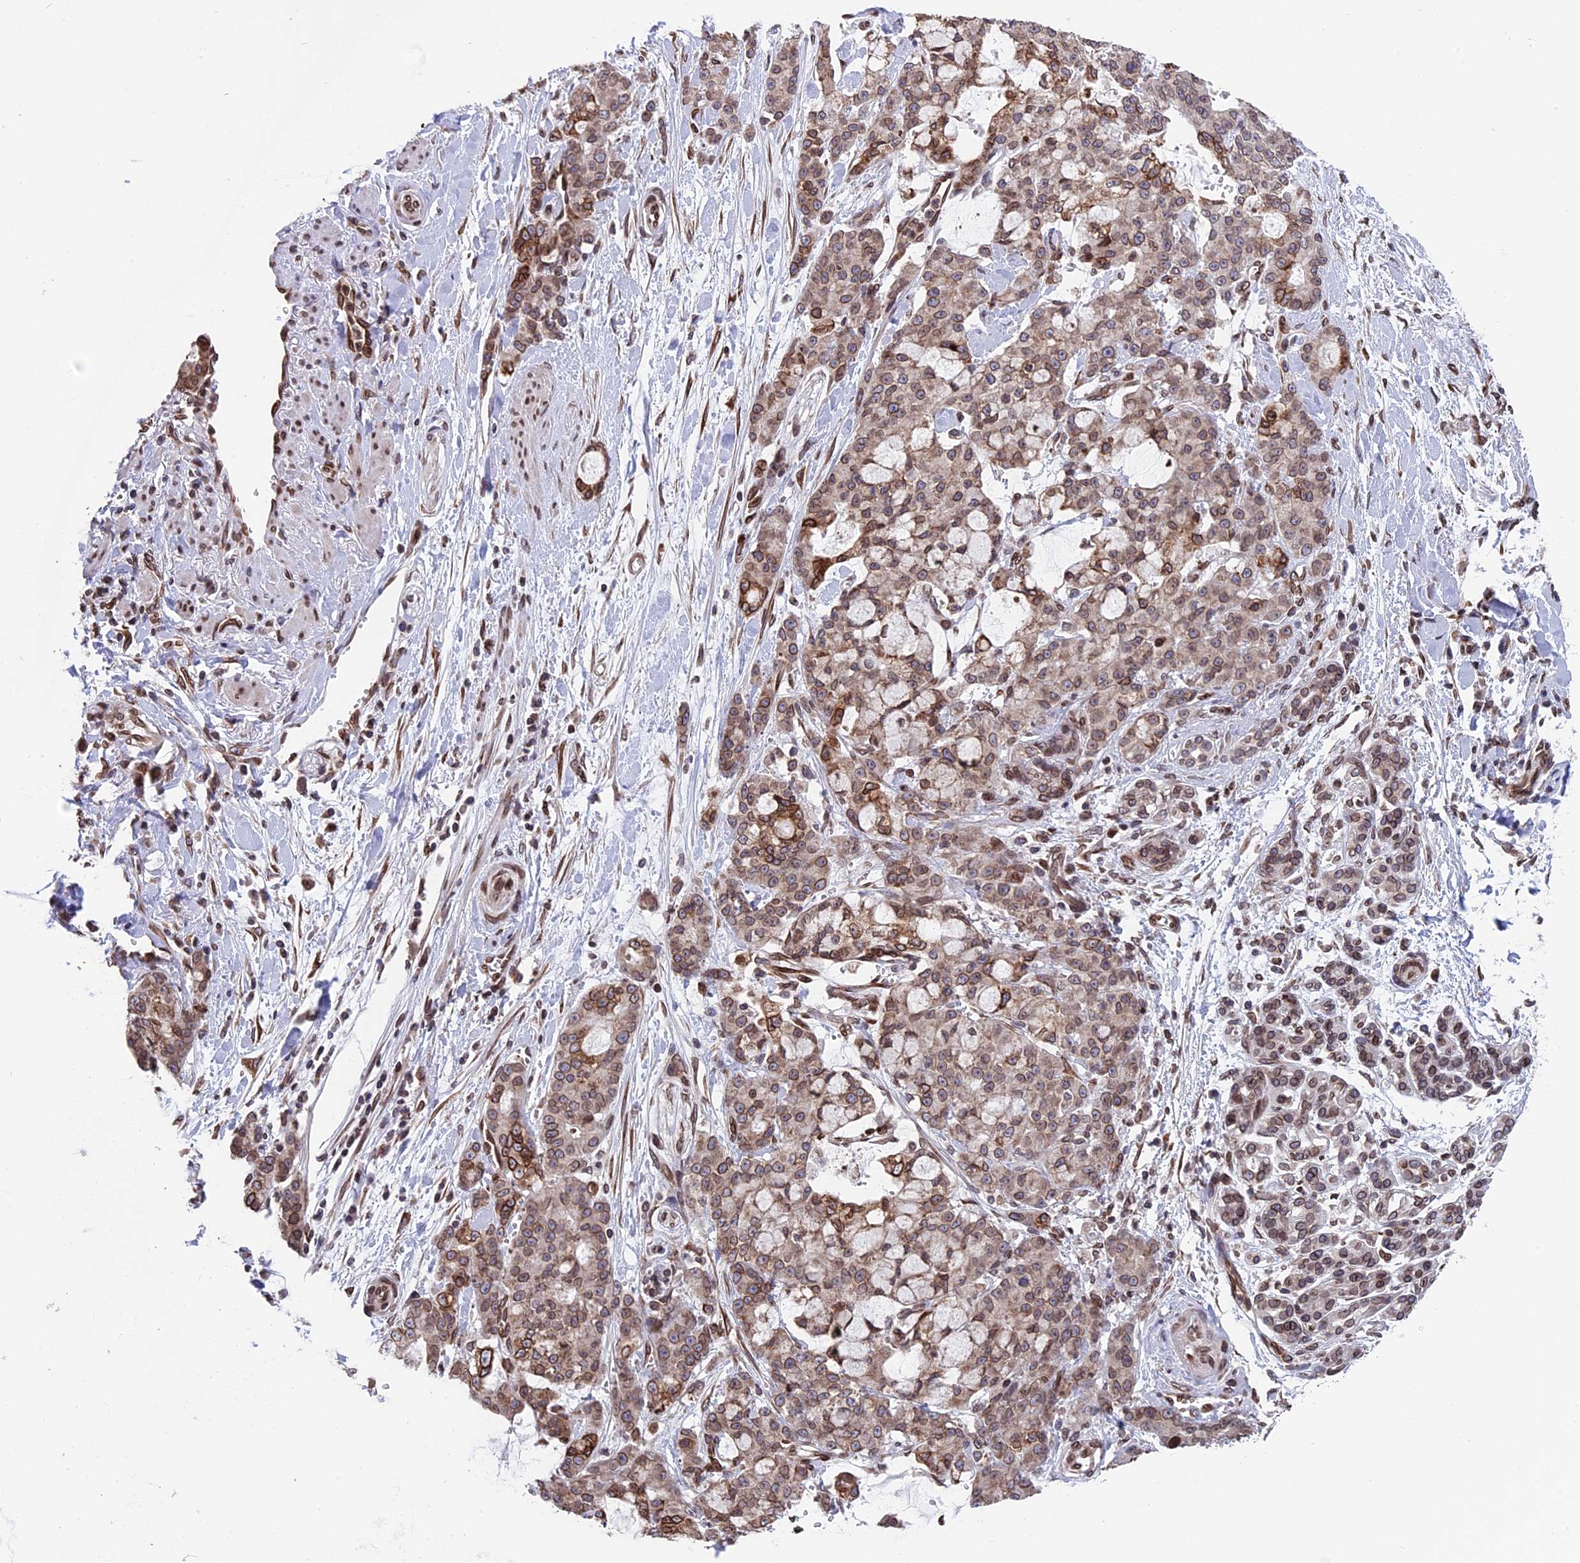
{"staining": {"intensity": "moderate", "quantity": ">75%", "location": "cytoplasmic/membranous,nuclear"}, "tissue": "pancreatic cancer", "cell_type": "Tumor cells", "image_type": "cancer", "snomed": [{"axis": "morphology", "description": "Adenocarcinoma, NOS"}, {"axis": "topography", "description": "Pancreas"}], "caption": "This photomicrograph displays IHC staining of pancreatic adenocarcinoma, with medium moderate cytoplasmic/membranous and nuclear positivity in about >75% of tumor cells.", "gene": "PTCHD4", "patient": {"sex": "female", "age": 73}}